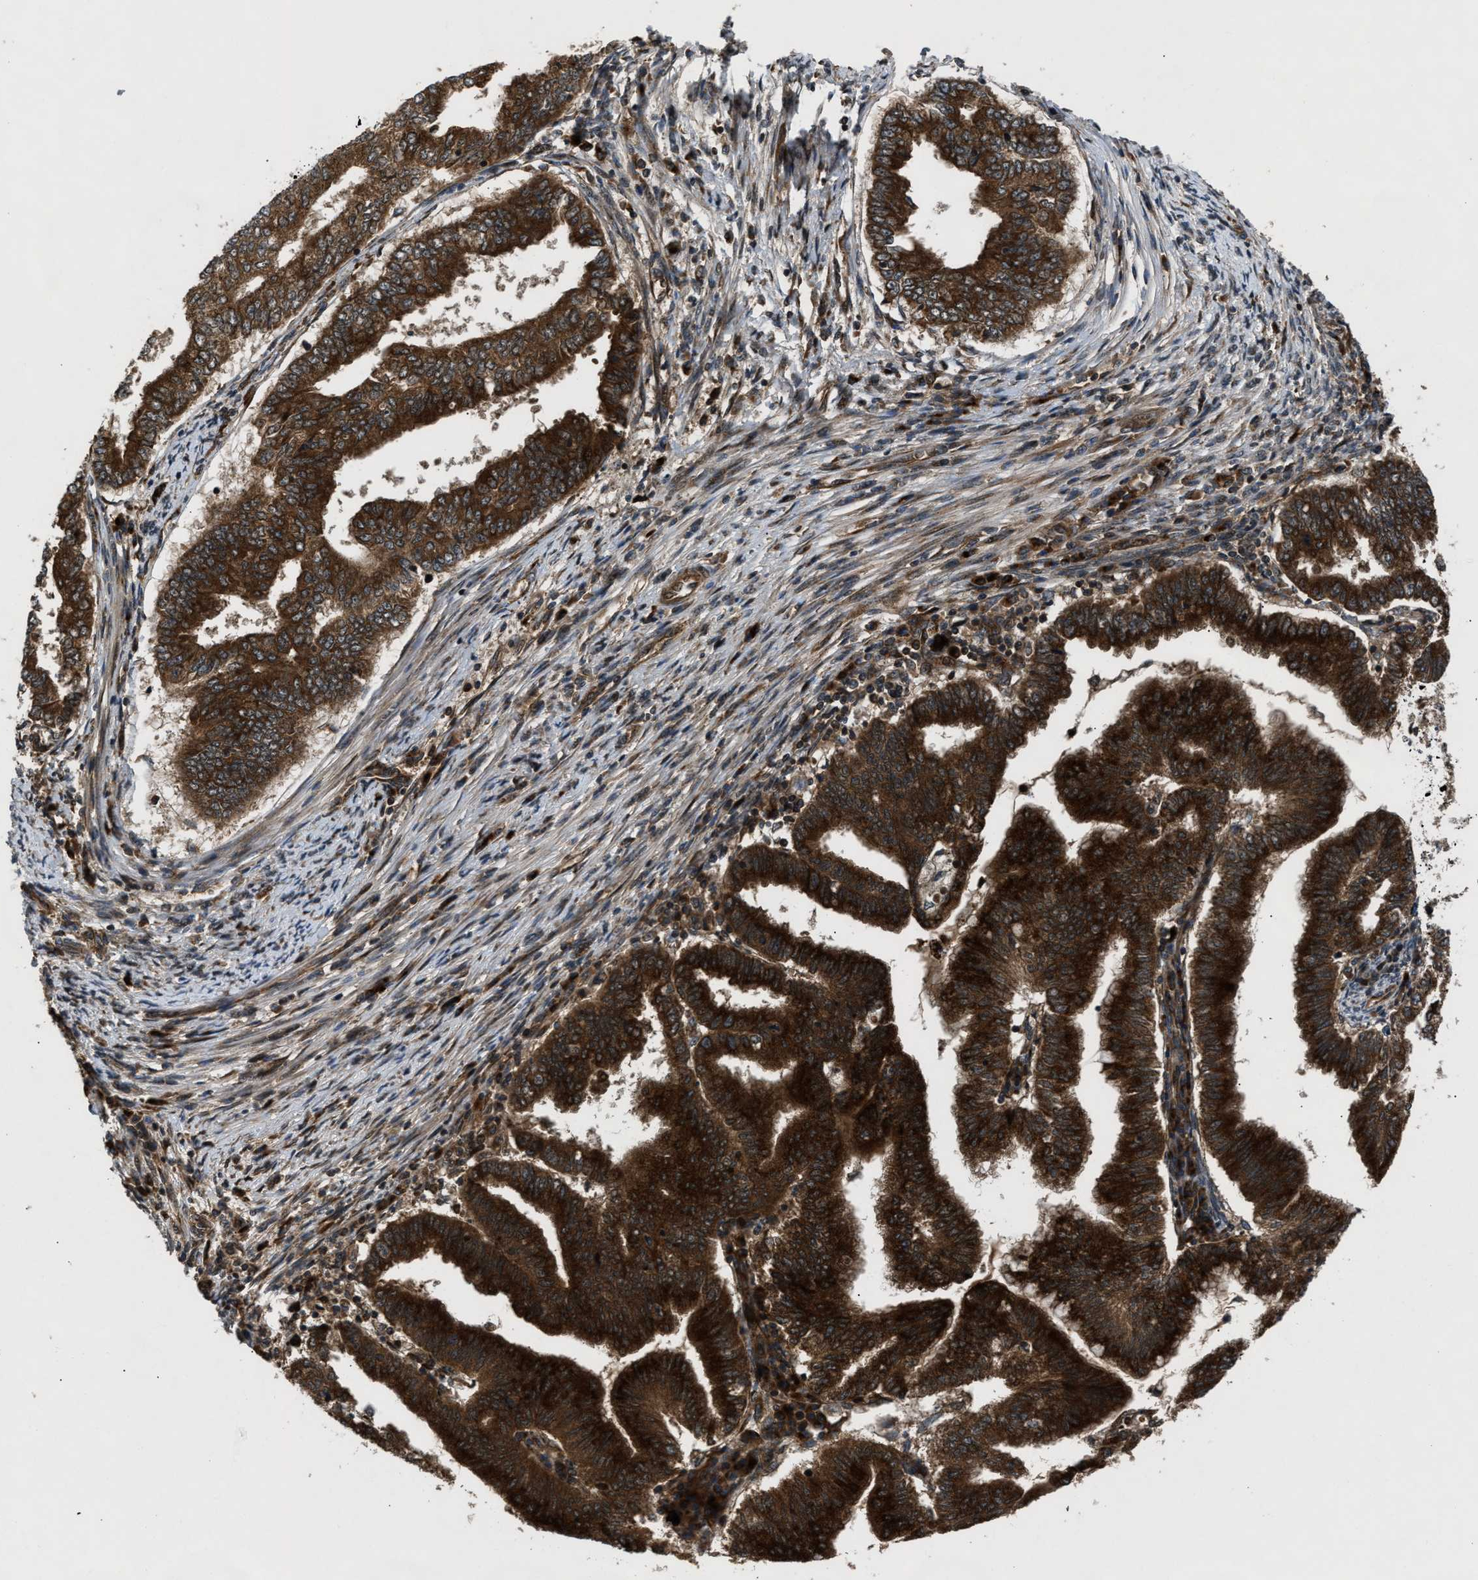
{"staining": {"intensity": "strong", "quantity": ">75%", "location": "cytoplasmic/membranous"}, "tissue": "endometrial cancer", "cell_type": "Tumor cells", "image_type": "cancer", "snomed": [{"axis": "morphology", "description": "Polyp, NOS"}, {"axis": "morphology", "description": "Adenocarcinoma, NOS"}, {"axis": "morphology", "description": "Adenoma, NOS"}, {"axis": "topography", "description": "Endometrium"}], "caption": "Immunohistochemical staining of human endometrial cancer (adenoma) shows high levels of strong cytoplasmic/membranous protein positivity in approximately >75% of tumor cells.", "gene": "PNPLA8", "patient": {"sex": "female", "age": 79}}